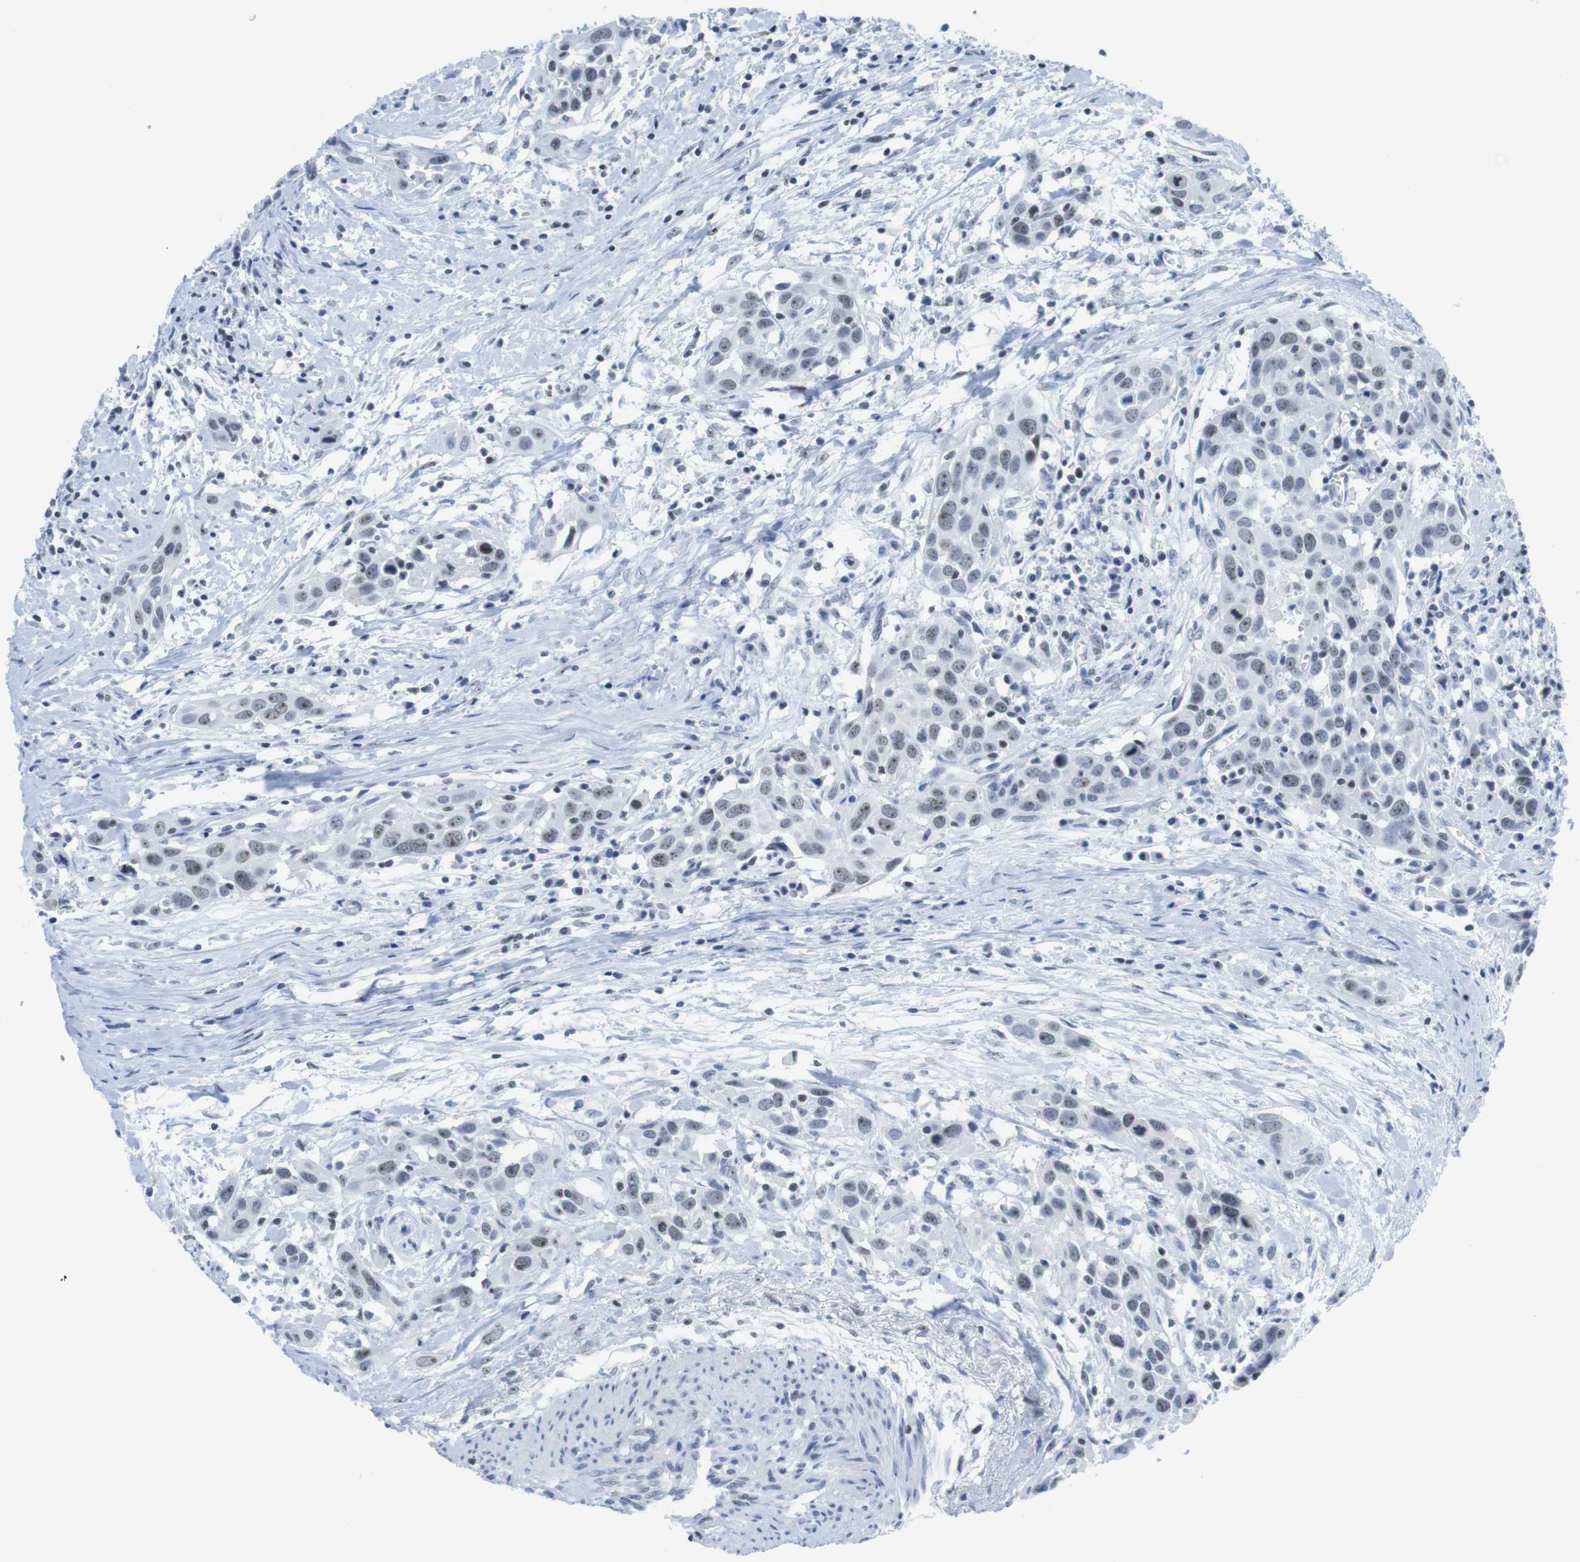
{"staining": {"intensity": "weak", "quantity": "25%-75%", "location": "nuclear"}, "tissue": "head and neck cancer", "cell_type": "Tumor cells", "image_type": "cancer", "snomed": [{"axis": "morphology", "description": "Squamous cell carcinoma, NOS"}, {"axis": "topography", "description": "Oral tissue"}, {"axis": "topography", "description": "Head-Neck"}], "caption": "Squamous cell carcinoma (head and neck) was stained to show a protein in brown. There is low levels of weak nuclear positivity in about 25%-75% of tumor cells.", "gene": "NIFK", "patient": {"sex": "female", "age": 50}}